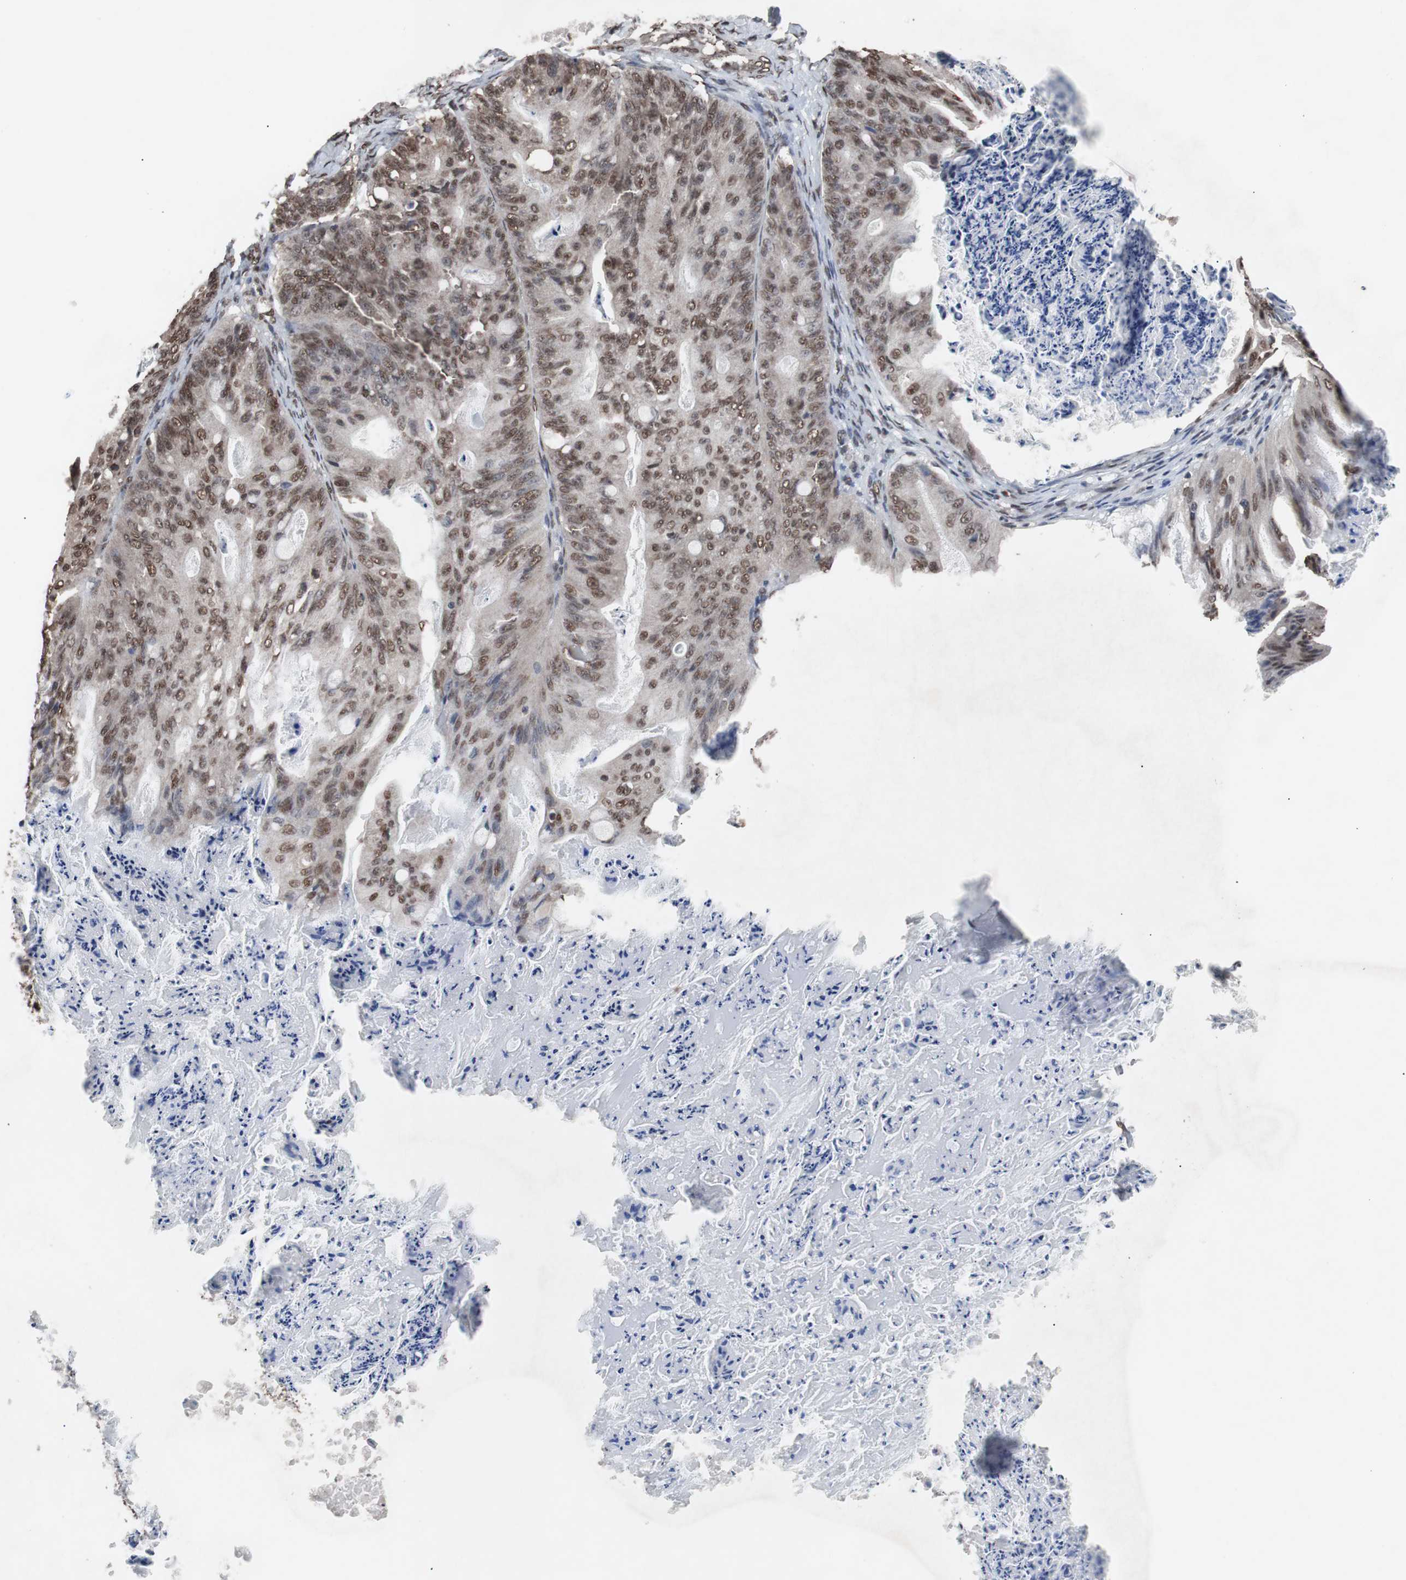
{"staining": {"intensity": "moderate", "quantity": ">75%", "location": "nuclear"}, "tissue": "ovarian cancer", "cell_type": "Tumor cells", "image_type": "cancer", "snomed": [{"axis": "morphology", "description": "Cystadenocarcinoma, mucinous, NOS"}, {"axis": "topography", "description": "Ovary"}], "caption": "Mucinous cystadenocarcinoma (ovarian) tissue reveals moderate nuclear staining in about >75% of tumor cells, visualized by immunohistochemistry.", "gene": "MED27", "patient": {"sex": "female", "age": 36}}